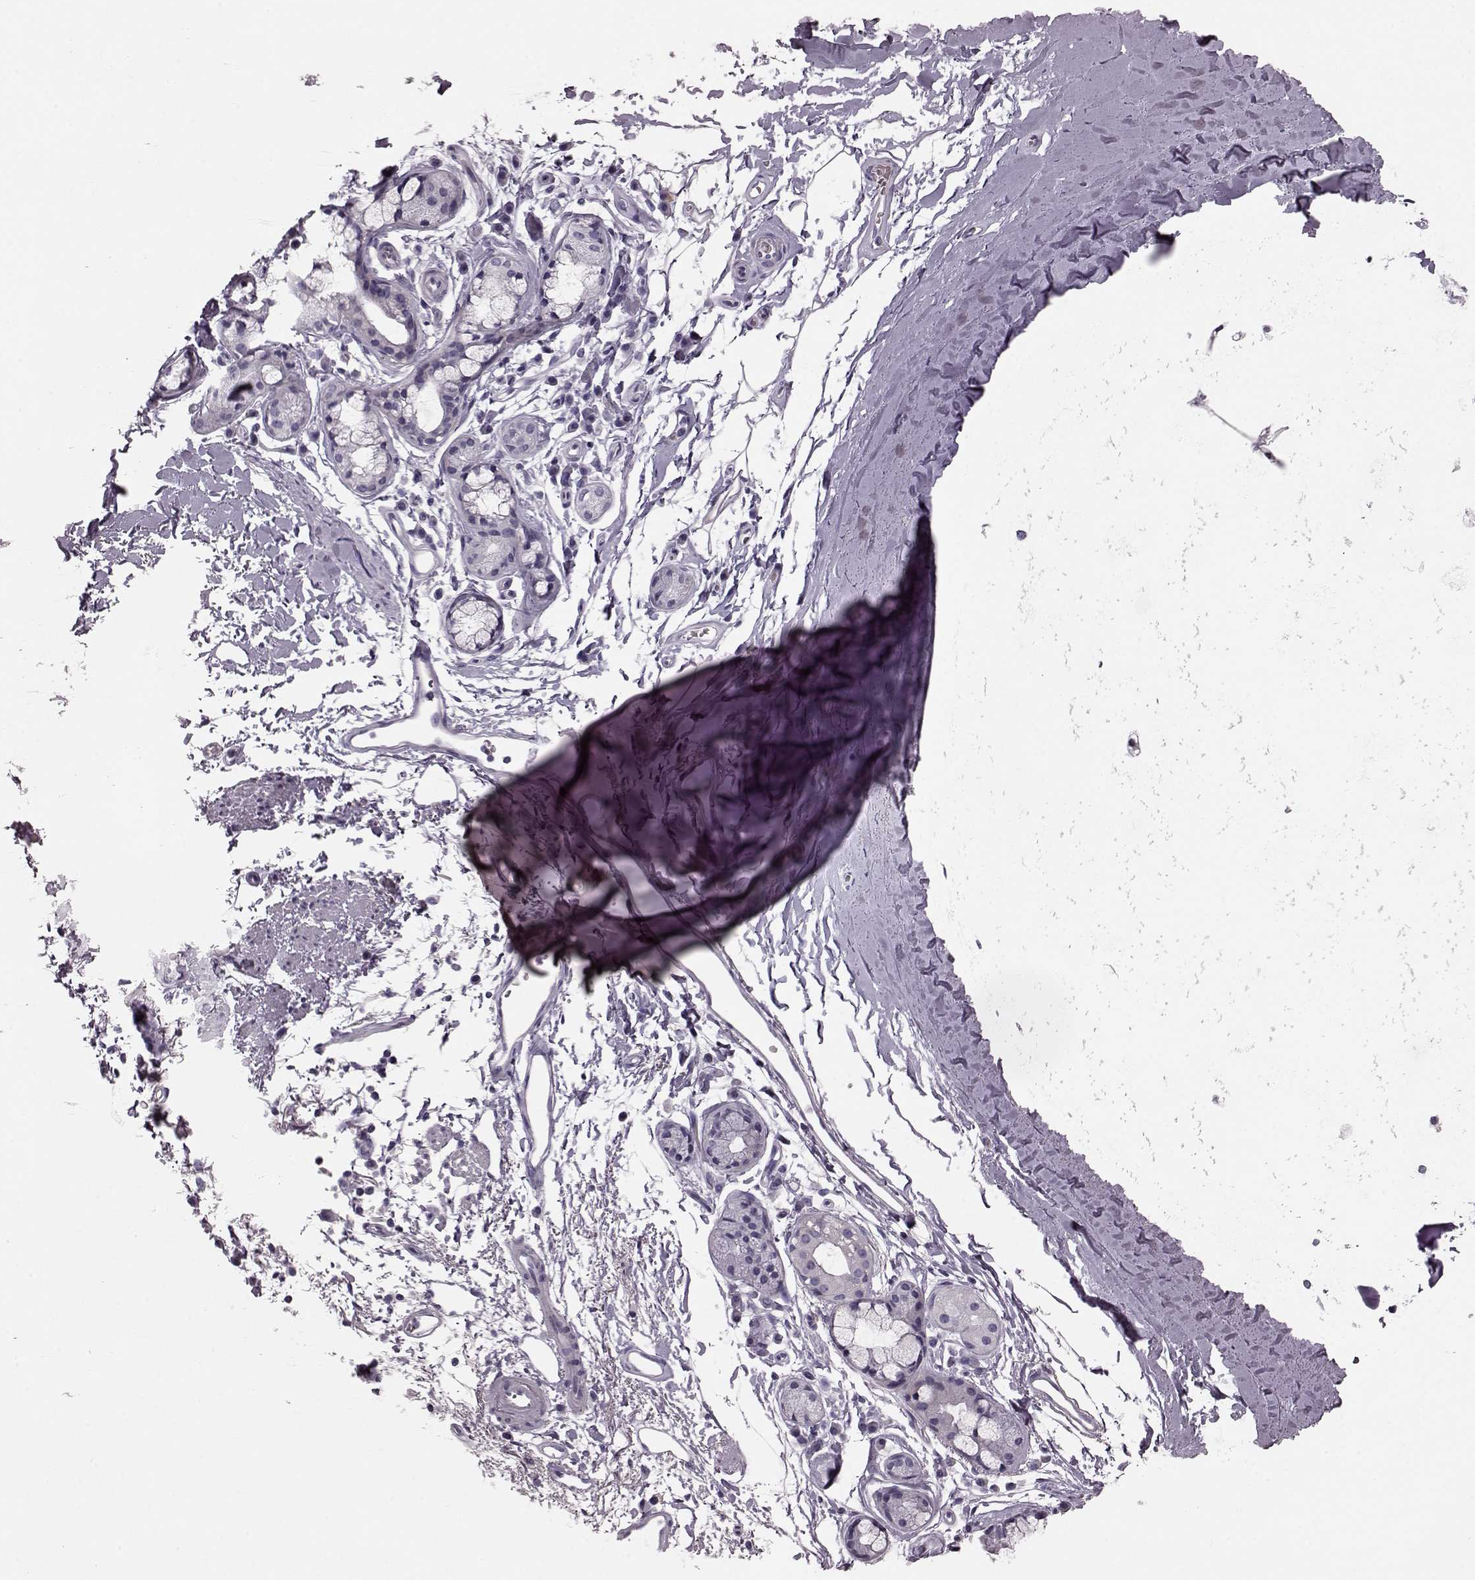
{"staining": {"intensity": "negative", "quantity": "none", "location": "none"}, "tissue": "adipose tissue", "cell_type": "Adipocytes", "image_type": "normal", "snomed": [{"axis": "morphology", "description": "Normal tissue, NOS"}, {"axis": "topography", "description": "Lymph node"}, {"axis": "topography", "description": "Bronchus"}], "caption": "A photomicrograph of adipose tissue stained for a protein reveals no brown staining in adipocytes. (DAB IHC with hematoxylin counter stain).", "gene": "CRYBA2", "patient": {"sex": "female", "age": 70}}